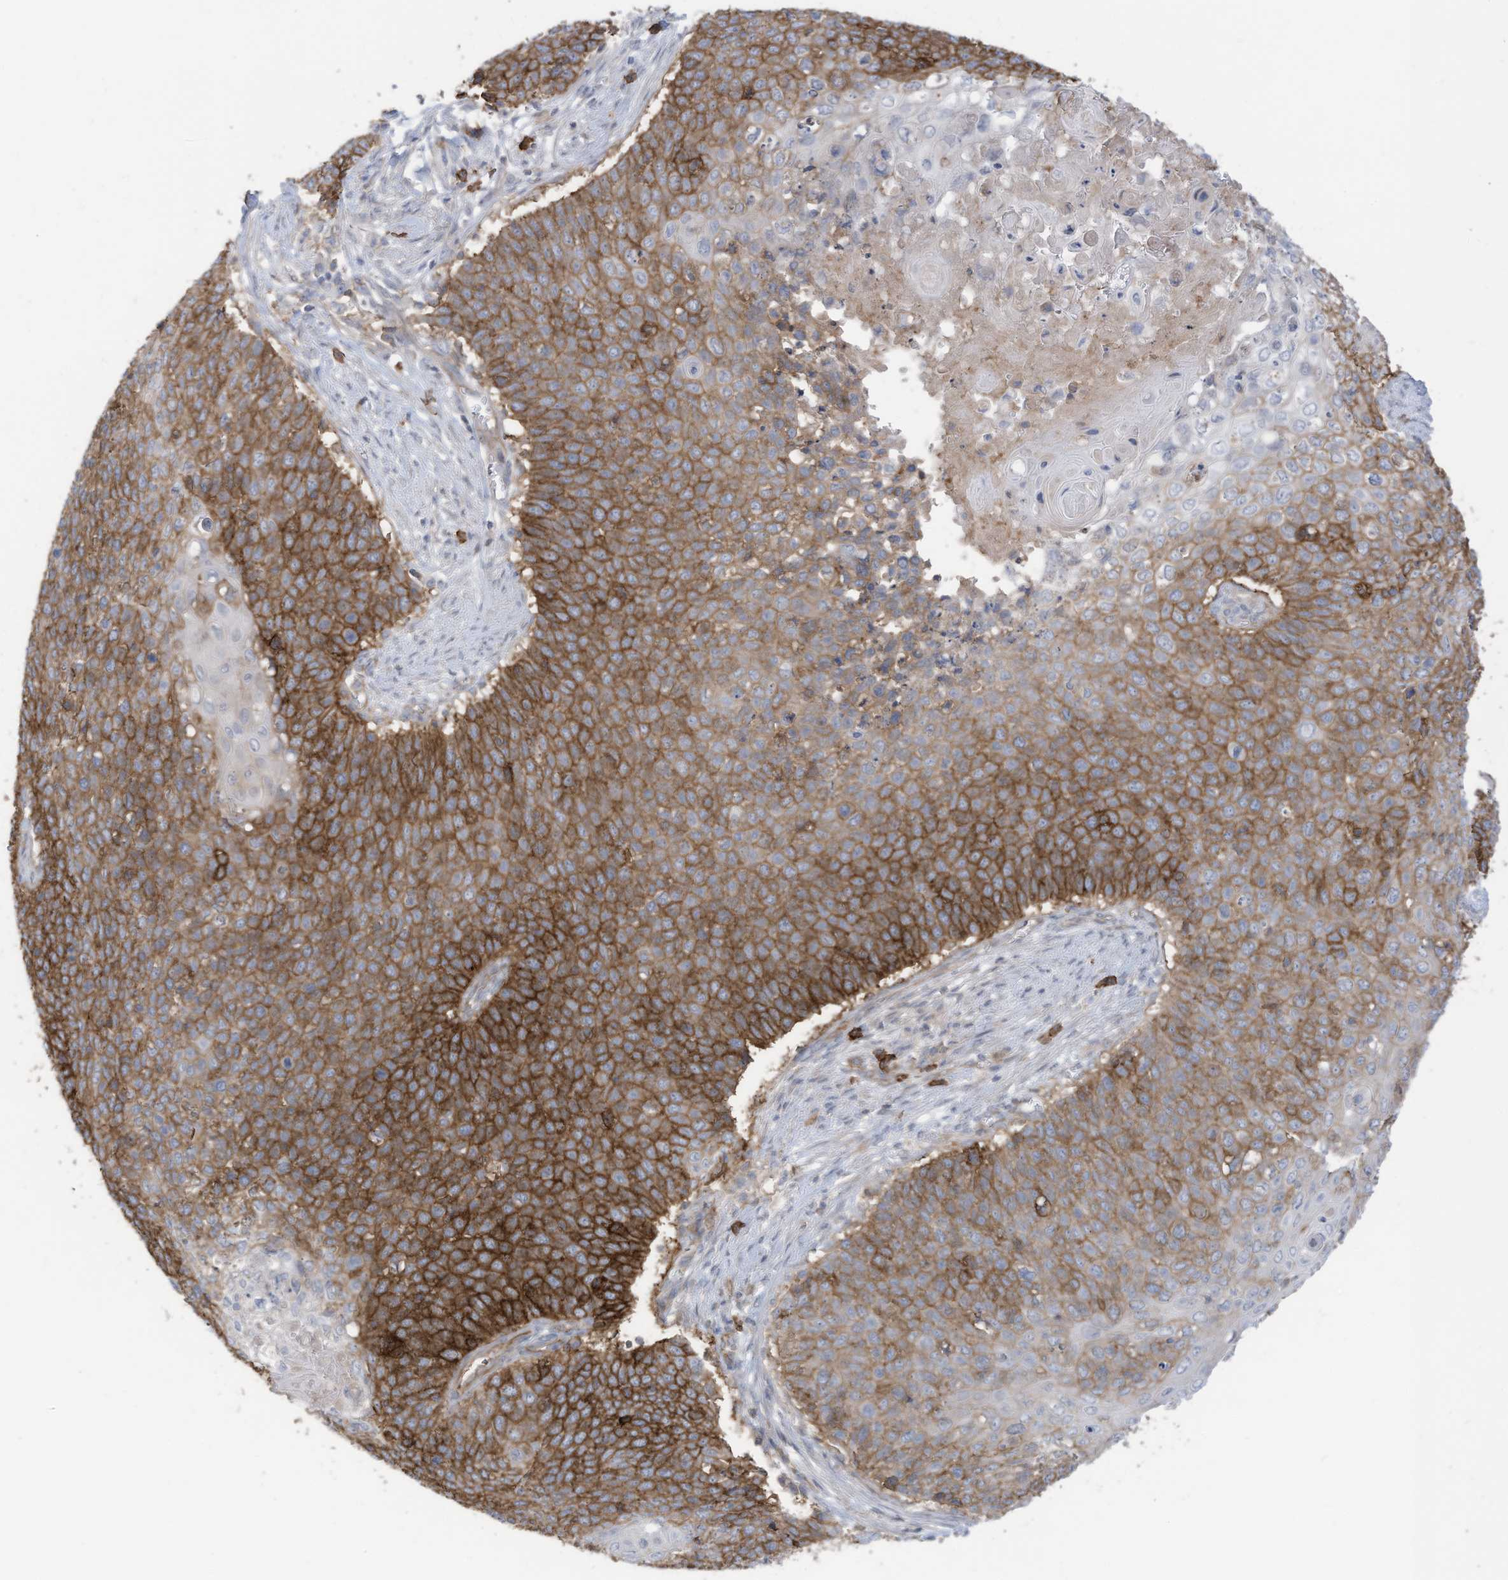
{"staining": {"intensity": "strong", "quantity": ">75%", "location": "cytoplasmic/membranous"}, "tissue": "cervical cancer", "cell_type": "Tumor cells", "image_type": "cancer", "snomed": [{"axis": "morphology", "description": "Squamous cell carcinoma, NOS"}, {"axis": "topography", "description": "Cervix"}], "caption": "DAB (3,3'-diaminobenzidine) immunohistochemical staining of squamous cell carcinoma (cervical) reveals strong cytoplasmic/membranous protein staining in about >75% of tumor cells.", "gene": "SLC1A5", "patient": {"sex": "female", "age": 39}}